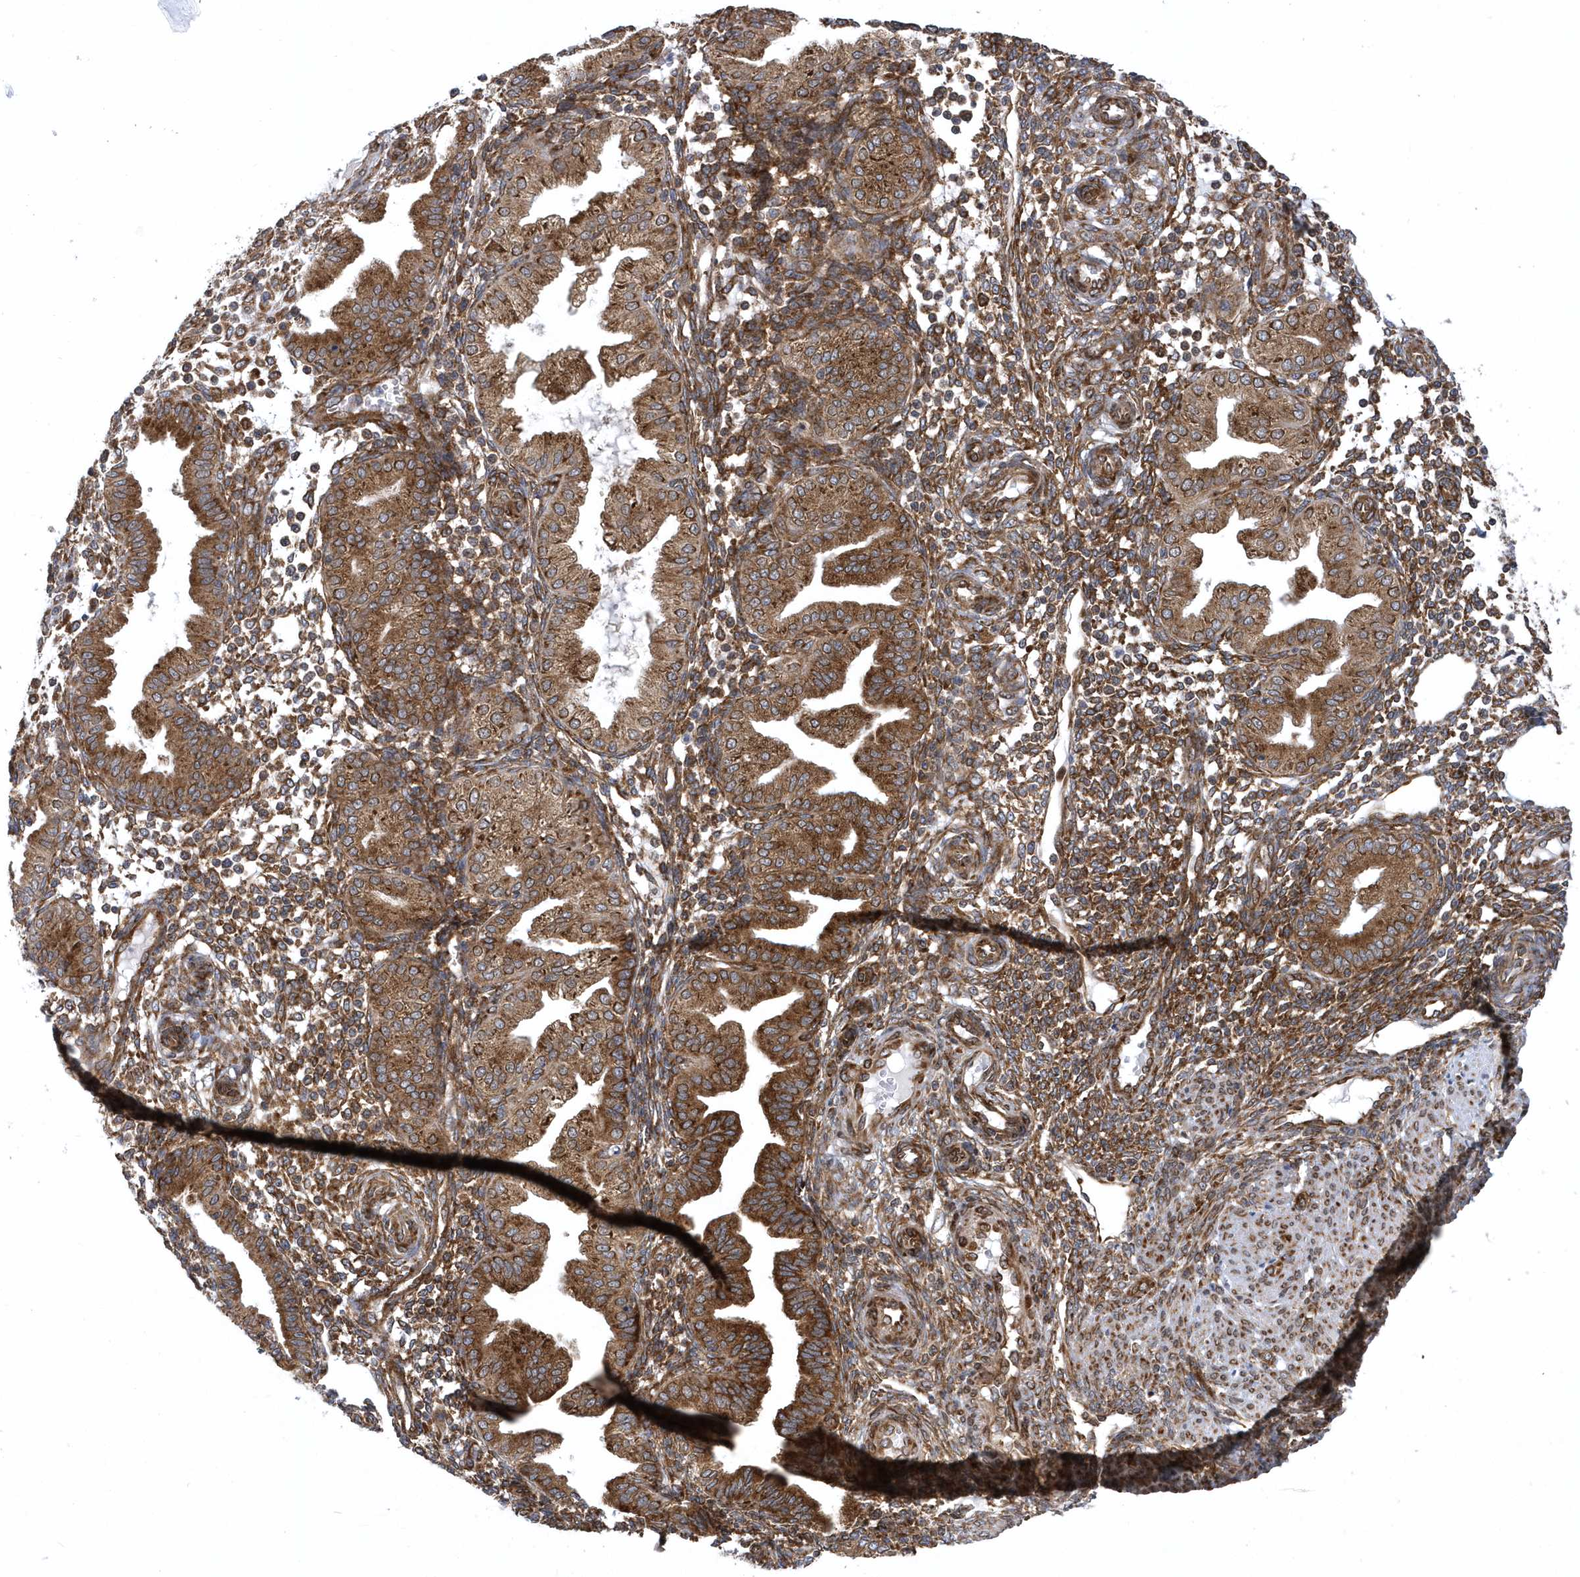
{"staining": {"intensity": "moderate", "quantity": ">75%", "location": "cytoplasmic/membranous"}, "tissue": "endometrium", "cell_type": "Cells in endometrial stroma", "image_type": "normal", "snomed": [{"axis": "morphology", "description": "Normal tissue, NOS"}, {"axis": "topography", "description": "Endometrium"}], "caption": "Immunohistochemical staining of normal endometrium displays >75% levels of moderate cytoplasmic/membranous protein positivity in approximately >75% of cells in endometrial stroma. (DAB IHC, brown staining for protein, blue staining for nuclei).", "gene": "PHF1", "patient": {"sex": "female", "age": 53}}